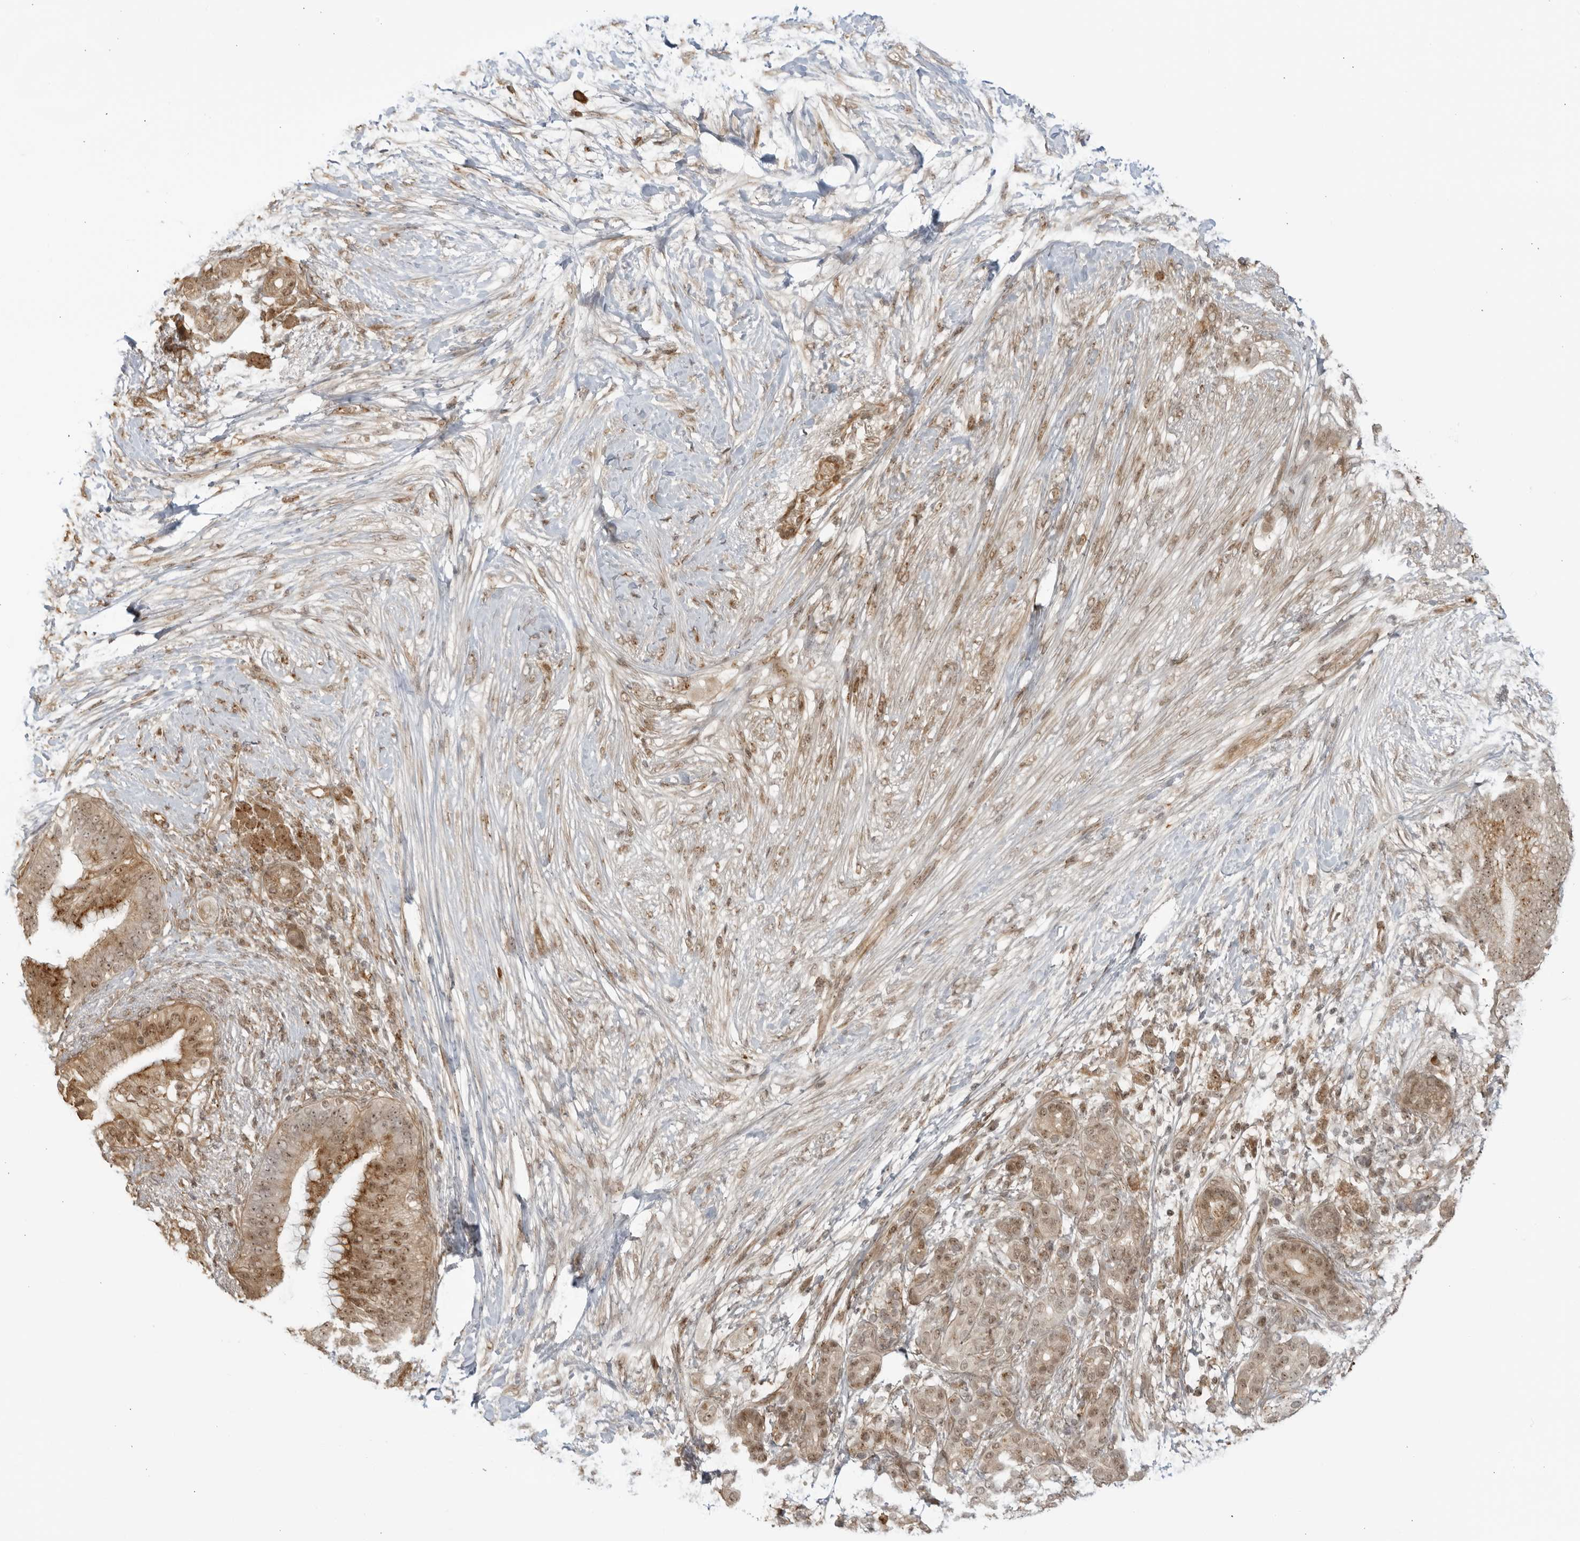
{"staining": {"intensity": "moderate", "quantity": ">75%", "location": "cytoplasmic/membranous,nuclear"}, "tissue": "pancreatic cancer", "cell_type": "Tumor cells", "image_type": "cancer", "snomed": [{"axis": "morphology", "description": "Adenocarcinoma, NOS"}, {"axis": "topography", "description": "Pancreas"}], "caption": "DAB (3,3'-diaminobenzidine) immunohistochemical staining of adenocarcinoma (pancreatic) displays moderate cytoplasmic/membranous and nuclear protein staining in about >75% of tumor cells.", "gene": "TCF21", "patient": {"sex": "male", "age": 53}}